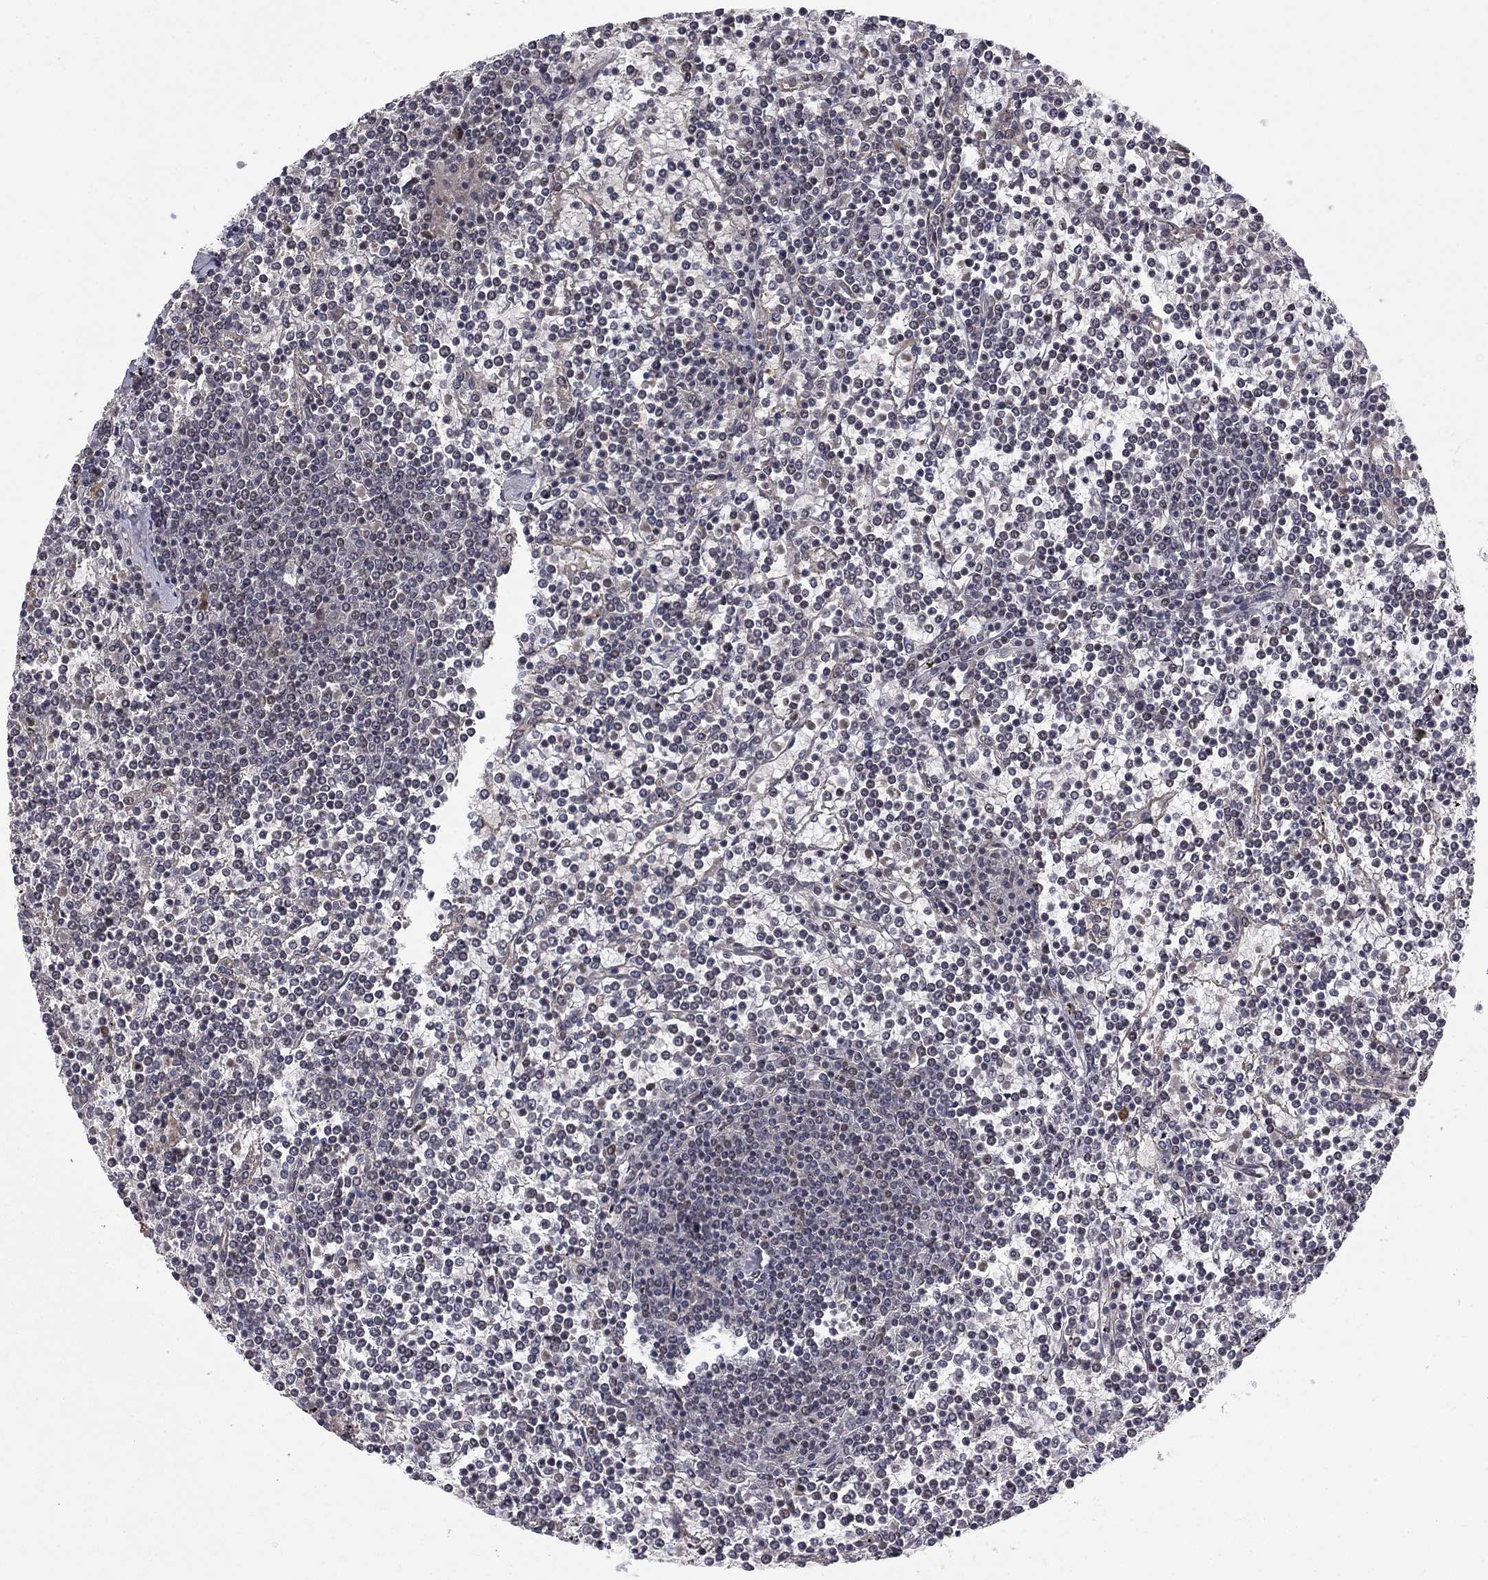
{"staining": {"intensity": "negative", "quantity": "none", "location": "none"}, "tissue": "lymphoma", "cell_type": "Tumor cells", "image_type": "cancer", "snomed": [{"axis": "morphology", "description": "Malignant lymphoma, non-Hodgkin's type, Low grade"}, {"axis": "topography", "description": "Spleen"}], "caption": "An image of lymphoma stained for a protein demonstrates no brown staining in tumor cells.", "gene": "BCL11A", "patient": {"sex": "female", "age": 19}}